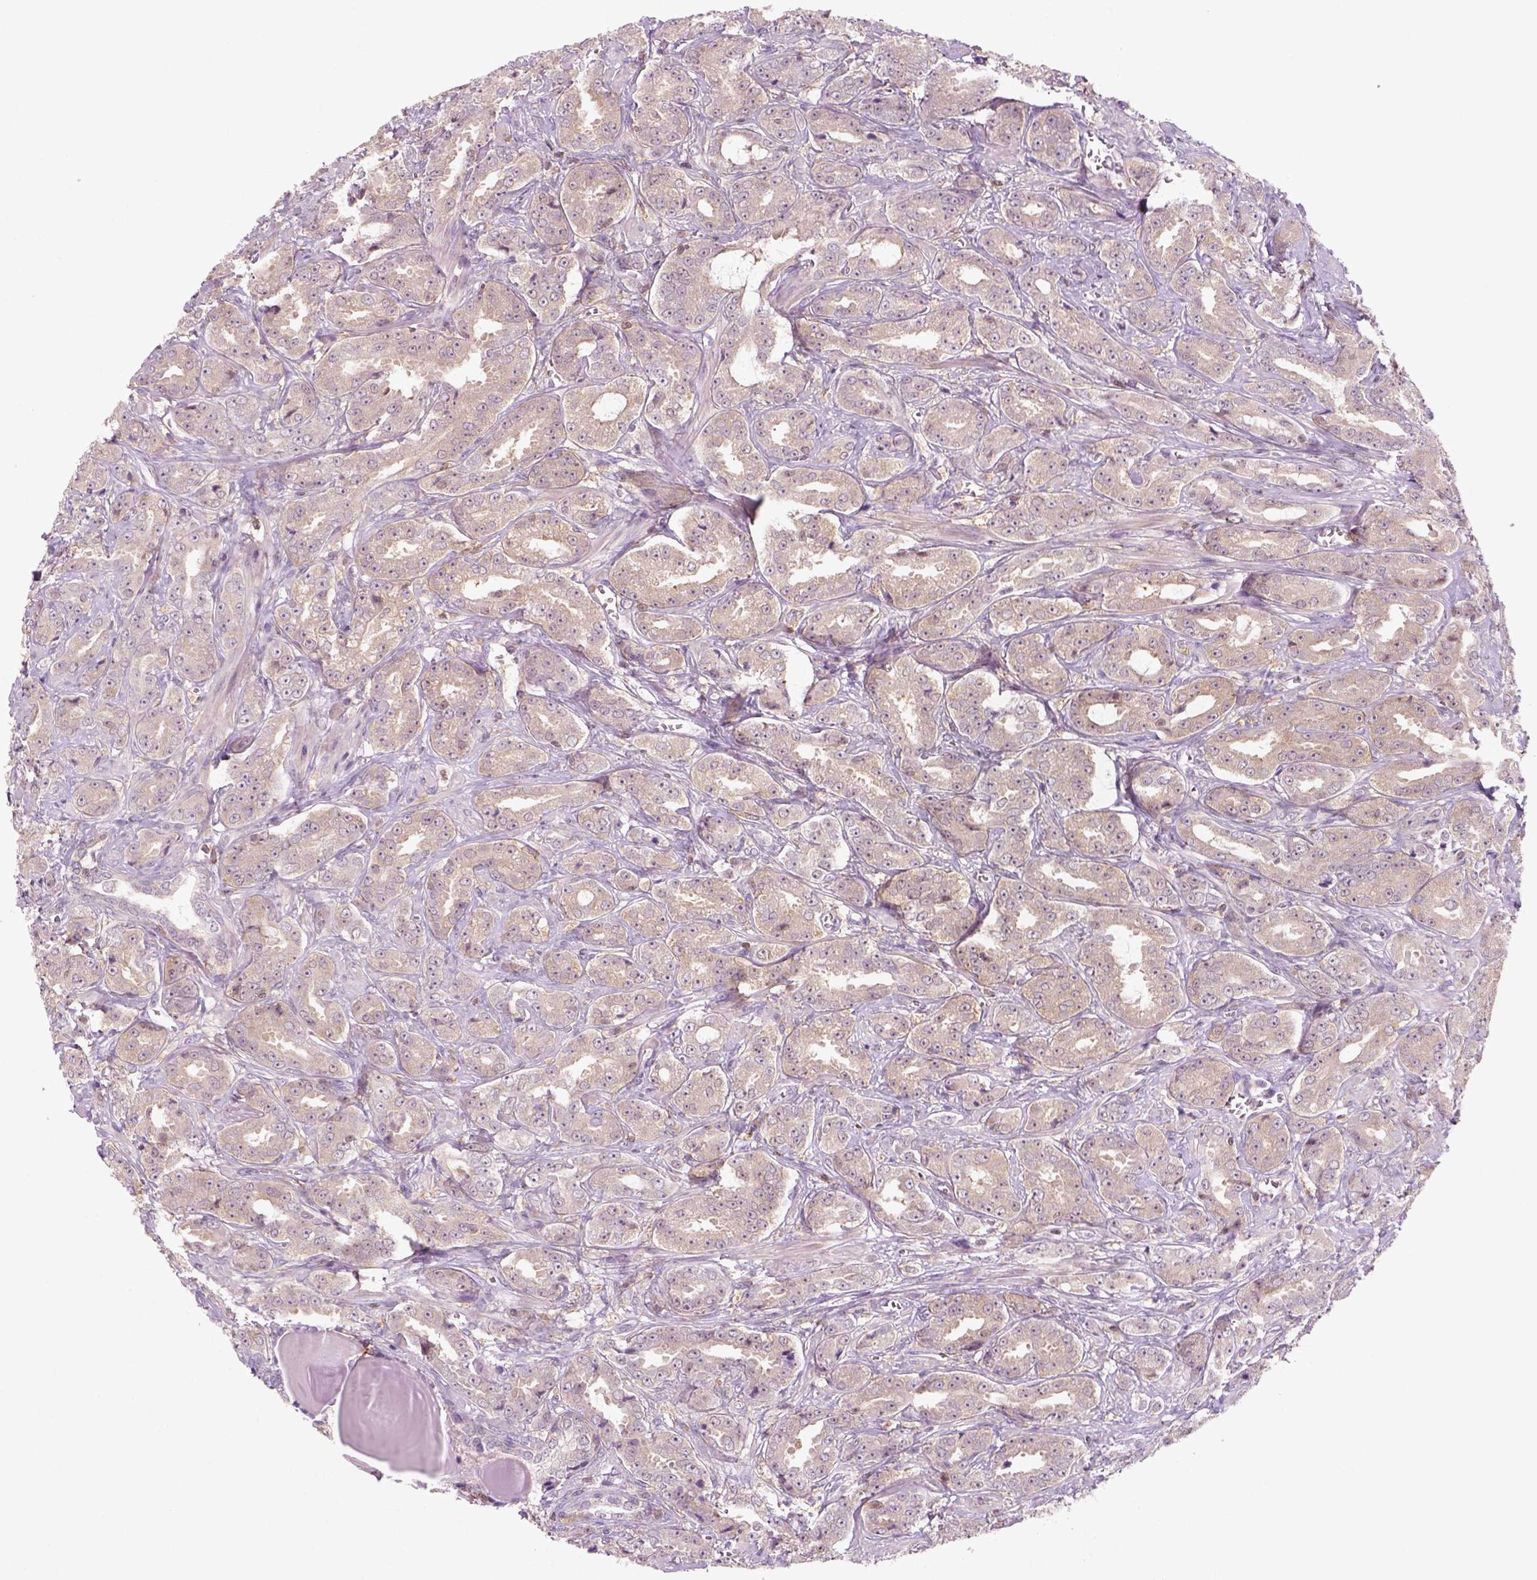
{"staining": {"intensity": "weak", "quantity": "<25%", "location": "cytoplasmic/membranous"}, "tissue": "prostate cancer", "cell_type": "Tumor cells", "image_type": "cancer", "snomed": [{"axis": "morphology", "description": "Adenocarcinoma, High grade"}, {"axis": "topography", "description": "Prostate"}], "caption": "This is an immunohistochemistry (IHC) photomicrograph of prostate cancer. There is no positivity in tumor cells.", "gene": "GOT1", "patient": {"sex": "male", "age": 64}}